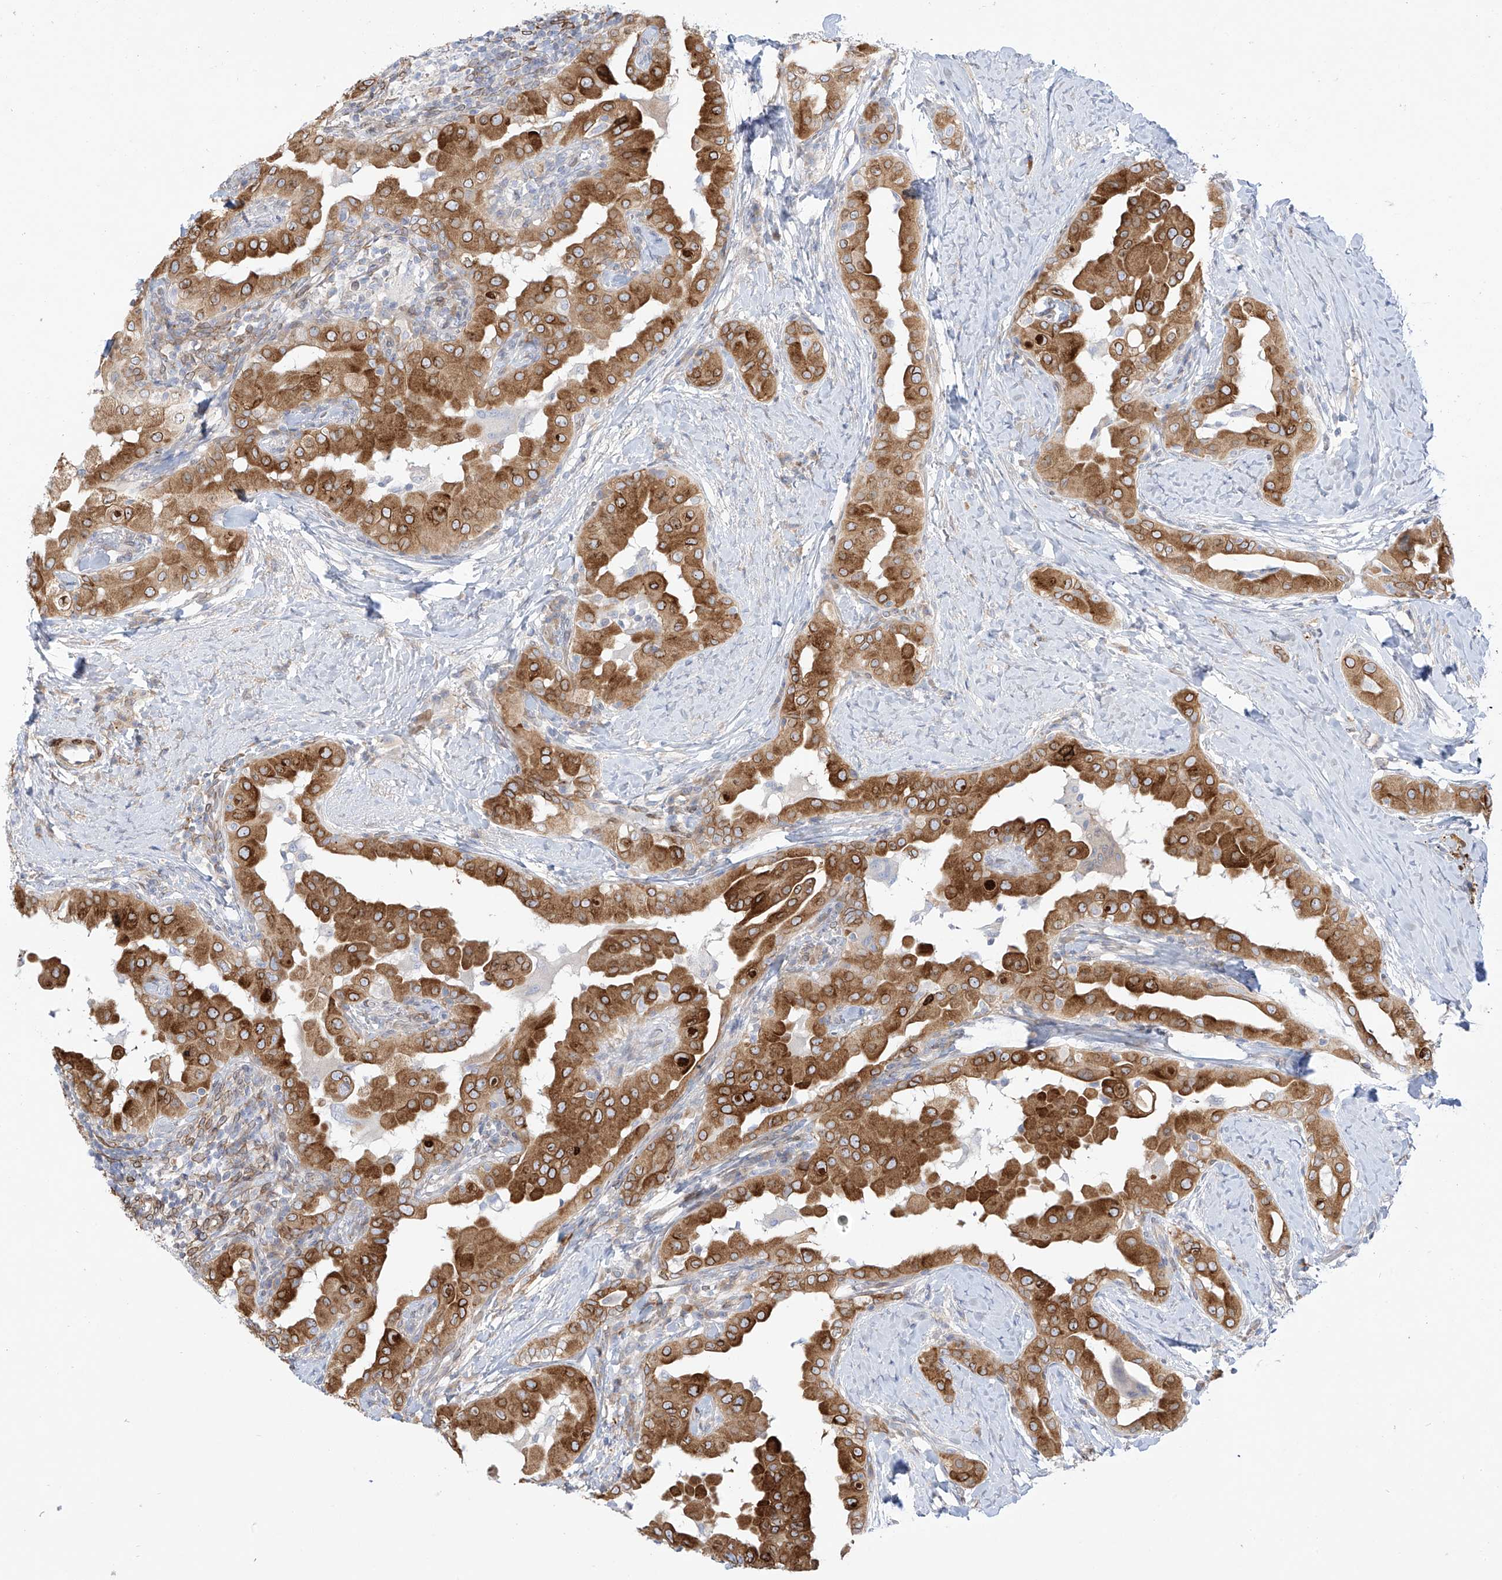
{"staining": {"intensity": "moderate", "quantity": ">75%", "location": "cytoplasmic/membranous"}, "tissue": "thyroid cancer", "cell_type": "Tumor cells", "image_type": "cancer", "snomed": [{"axis": "morphology", "description": "Papillary adenocarcinoma, NOS"}, {"axis": "topography", "description": "Thyroid gland"}], "caption": "This photomicrograph reveals immunohistochemistry staining of thyroid cancer (papillary adenocarcinoma), with medium moderate cytoplasmic/membranous expression in about >75% of tumor cells.", "gene": "PCYOX1", "patient": {"sex": "male", "age": 33}}